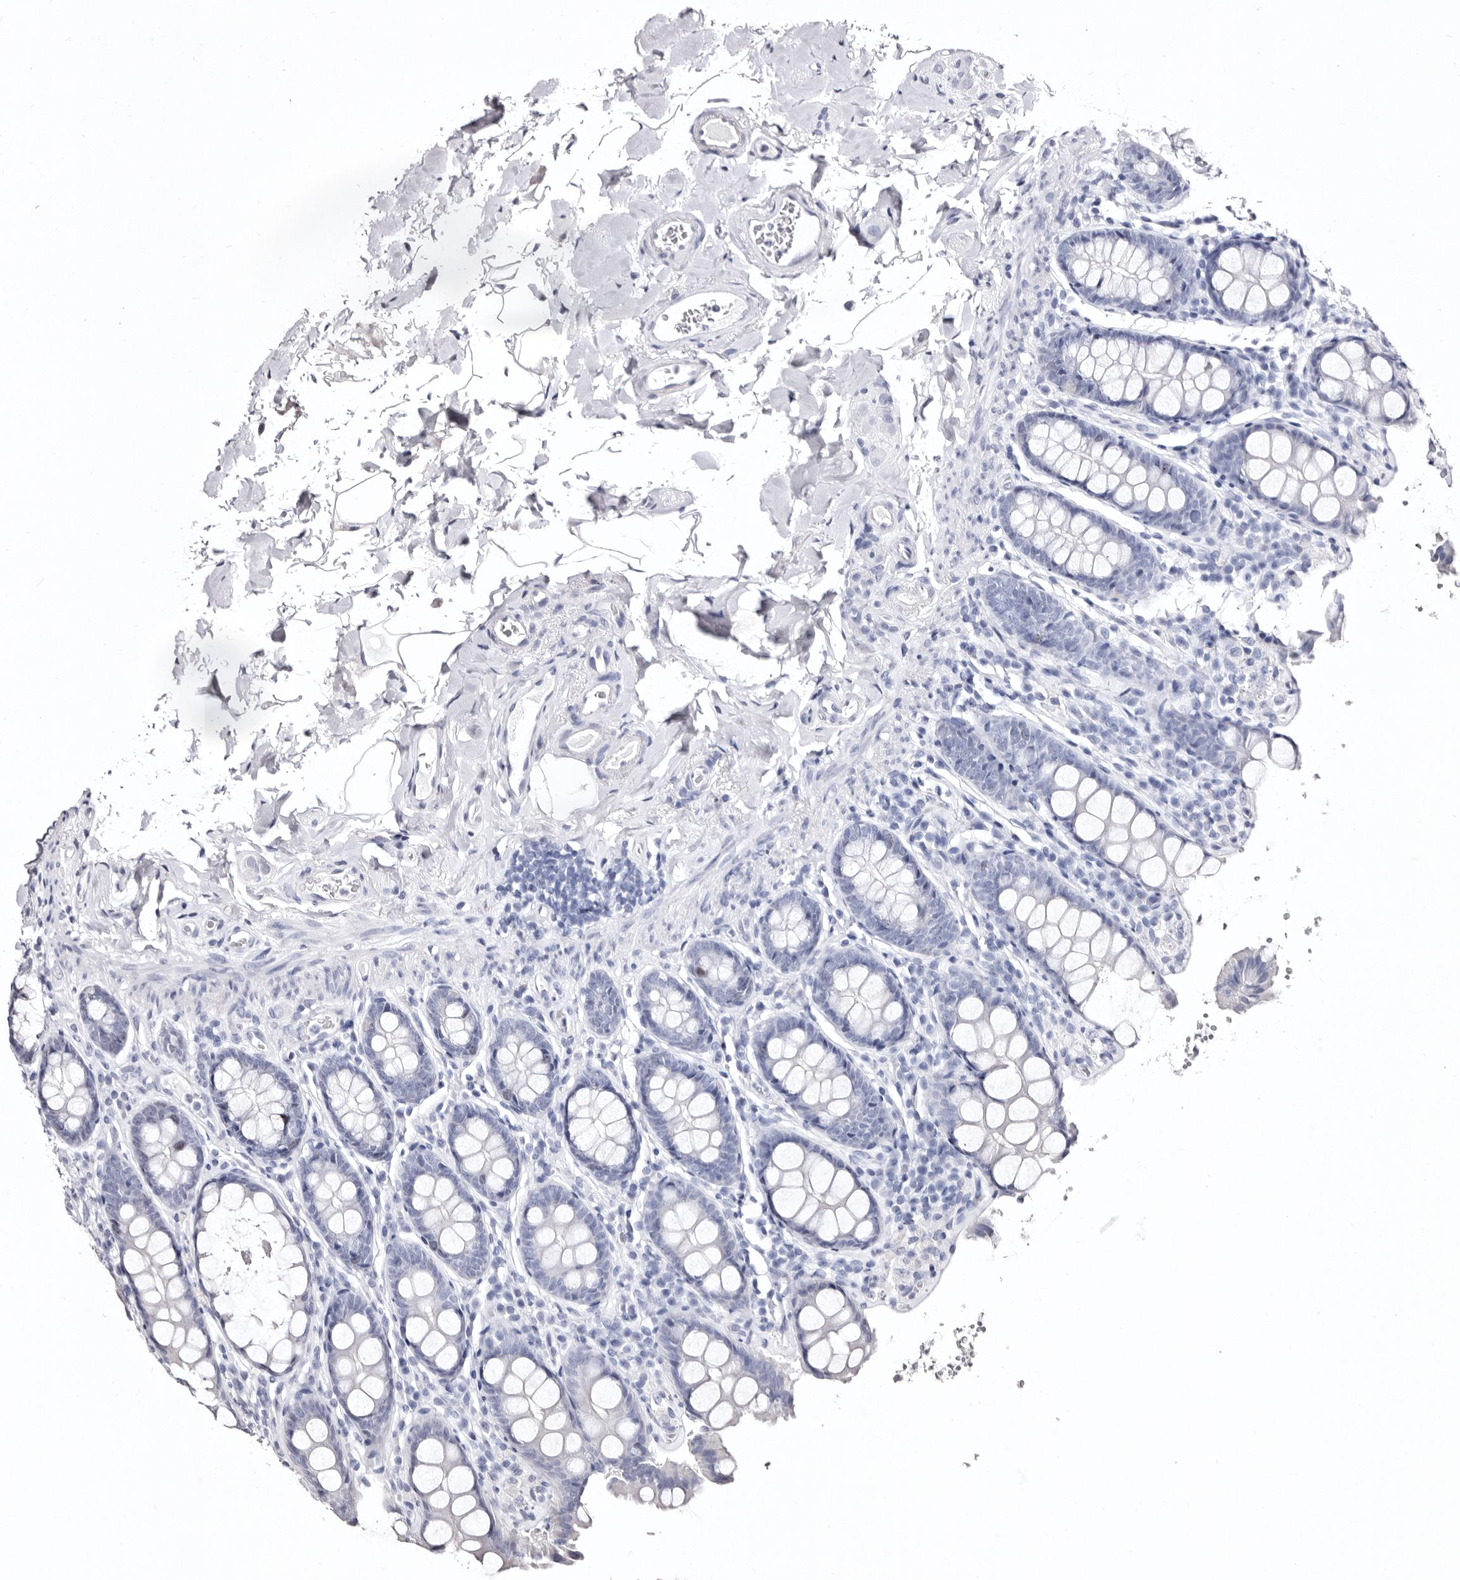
{"staining": {"intensity": "negative", "quantity": "none", "location": "none"}, "tissue": "colon", "cell_type": "Endothelial cells", "image_type": "normal", "snomed": [{"axis": "morphology", "description": "Normal tissue, NOS"}, {"axis": "topography", "description": "Colon"}, {"axis": "topography", "description": "Peripheral nerve tissue"}], "caption": "The micrograph displays no significant expression in endothelial cells of colon. Brightfield microscopy of immunohistochemistry stained with DAB (brown) and hematoxylin (blue), captured at high magnification.", "gene": "CDCA8", "patient": {"sex": "female", "age": 61}}